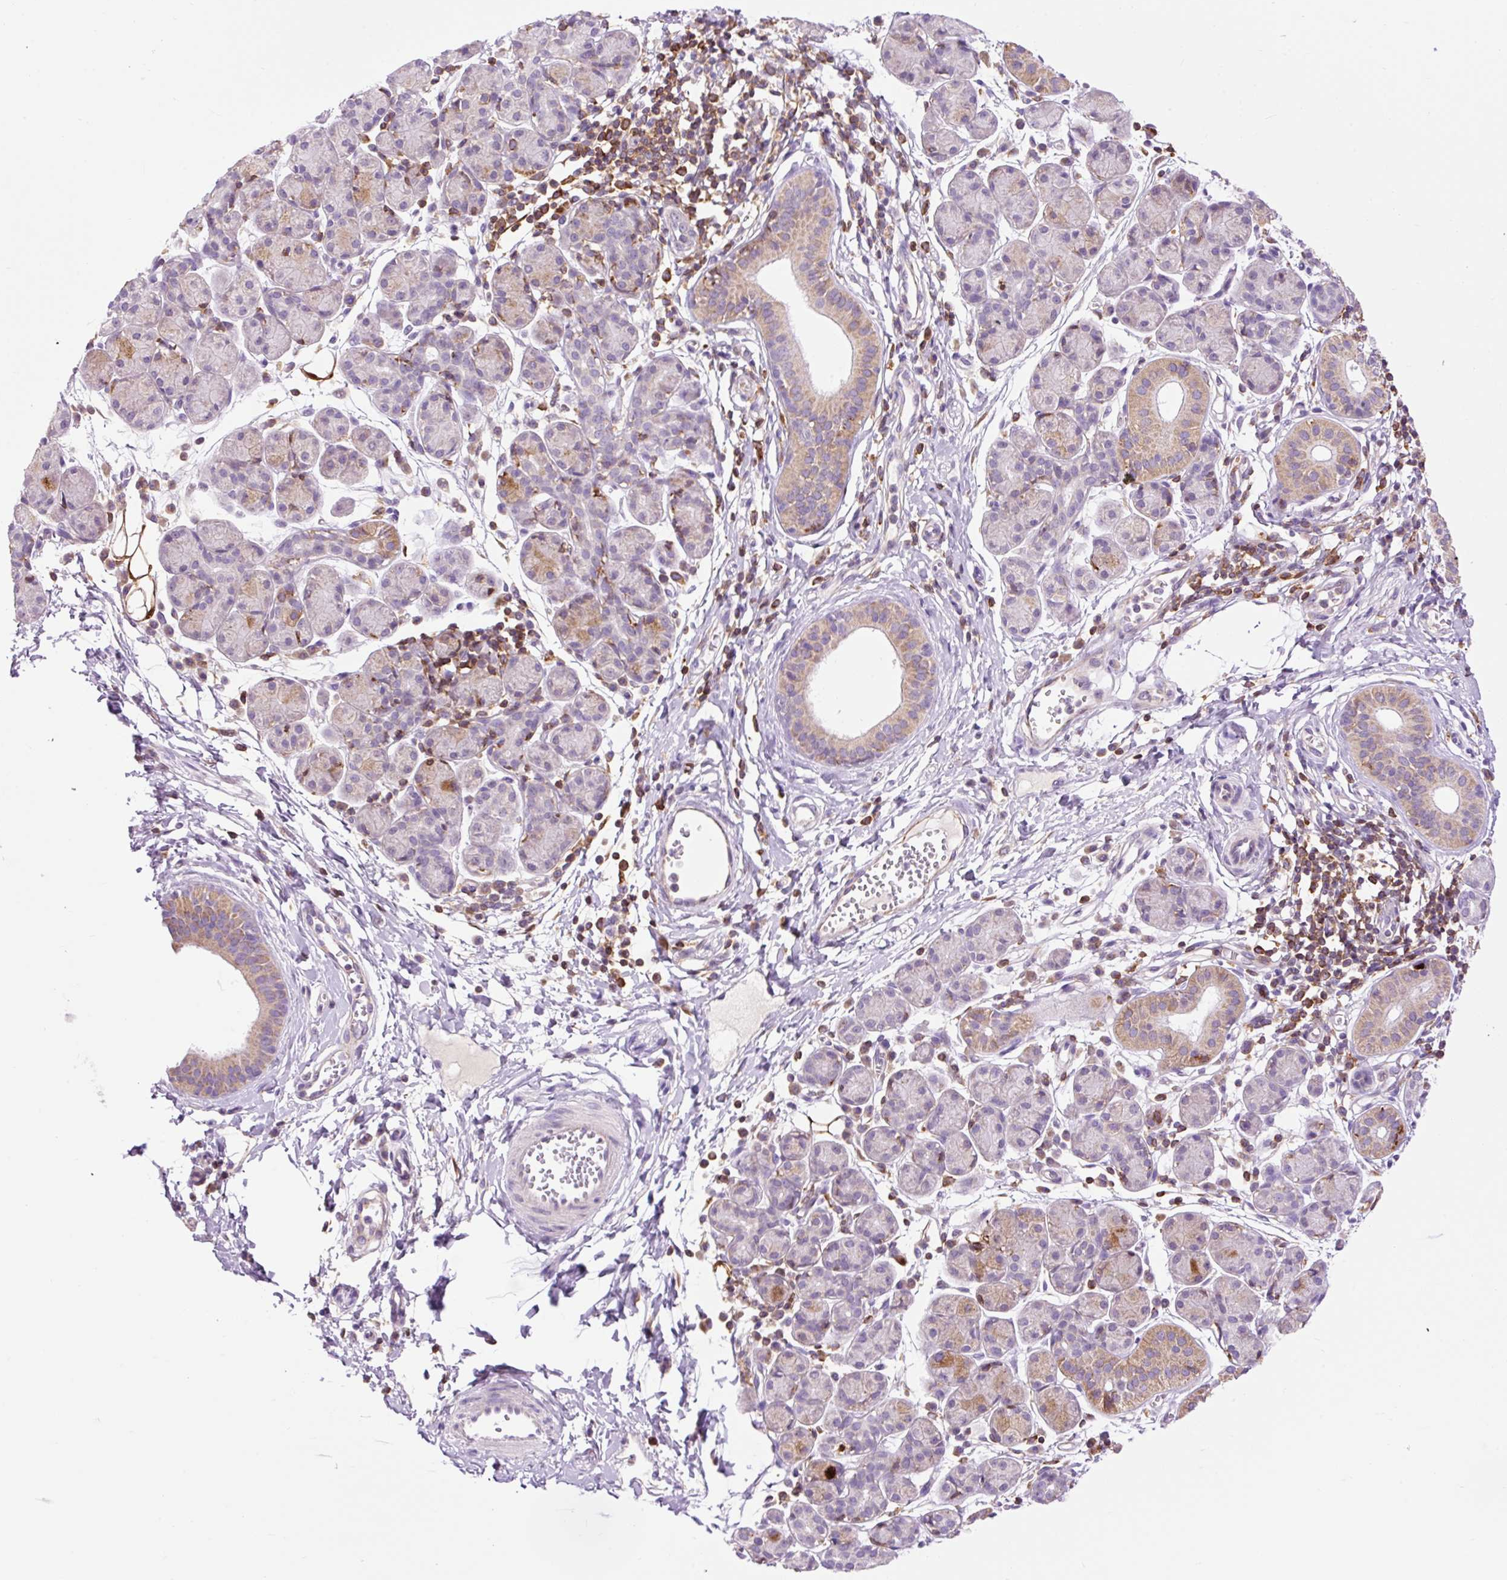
{"staining": {"intensity": "moderate", "quantity": "<25%", "location": "cytoplasmic/membranous"}, "tissue": "salivary gland", "cell_type": "Glandular cells", "image_type": "normal", "snomed": [{"axis": "morphology", "description": "Normal tissue, NOS"}, {"axis": "morphology", "description": "Inflammation, NOS"}, {"axis": "topography", "description": "Lymph node"}, {"axis": "topography", "description": "Salivary gland"}], "caption": "Protein staining displays moderate cytoplasmic/membranous positivity in approximately <25% of glandular cells in benign salivary gland.", "gene": "CD83", "patient": {"sex": "male", "age": 3}}